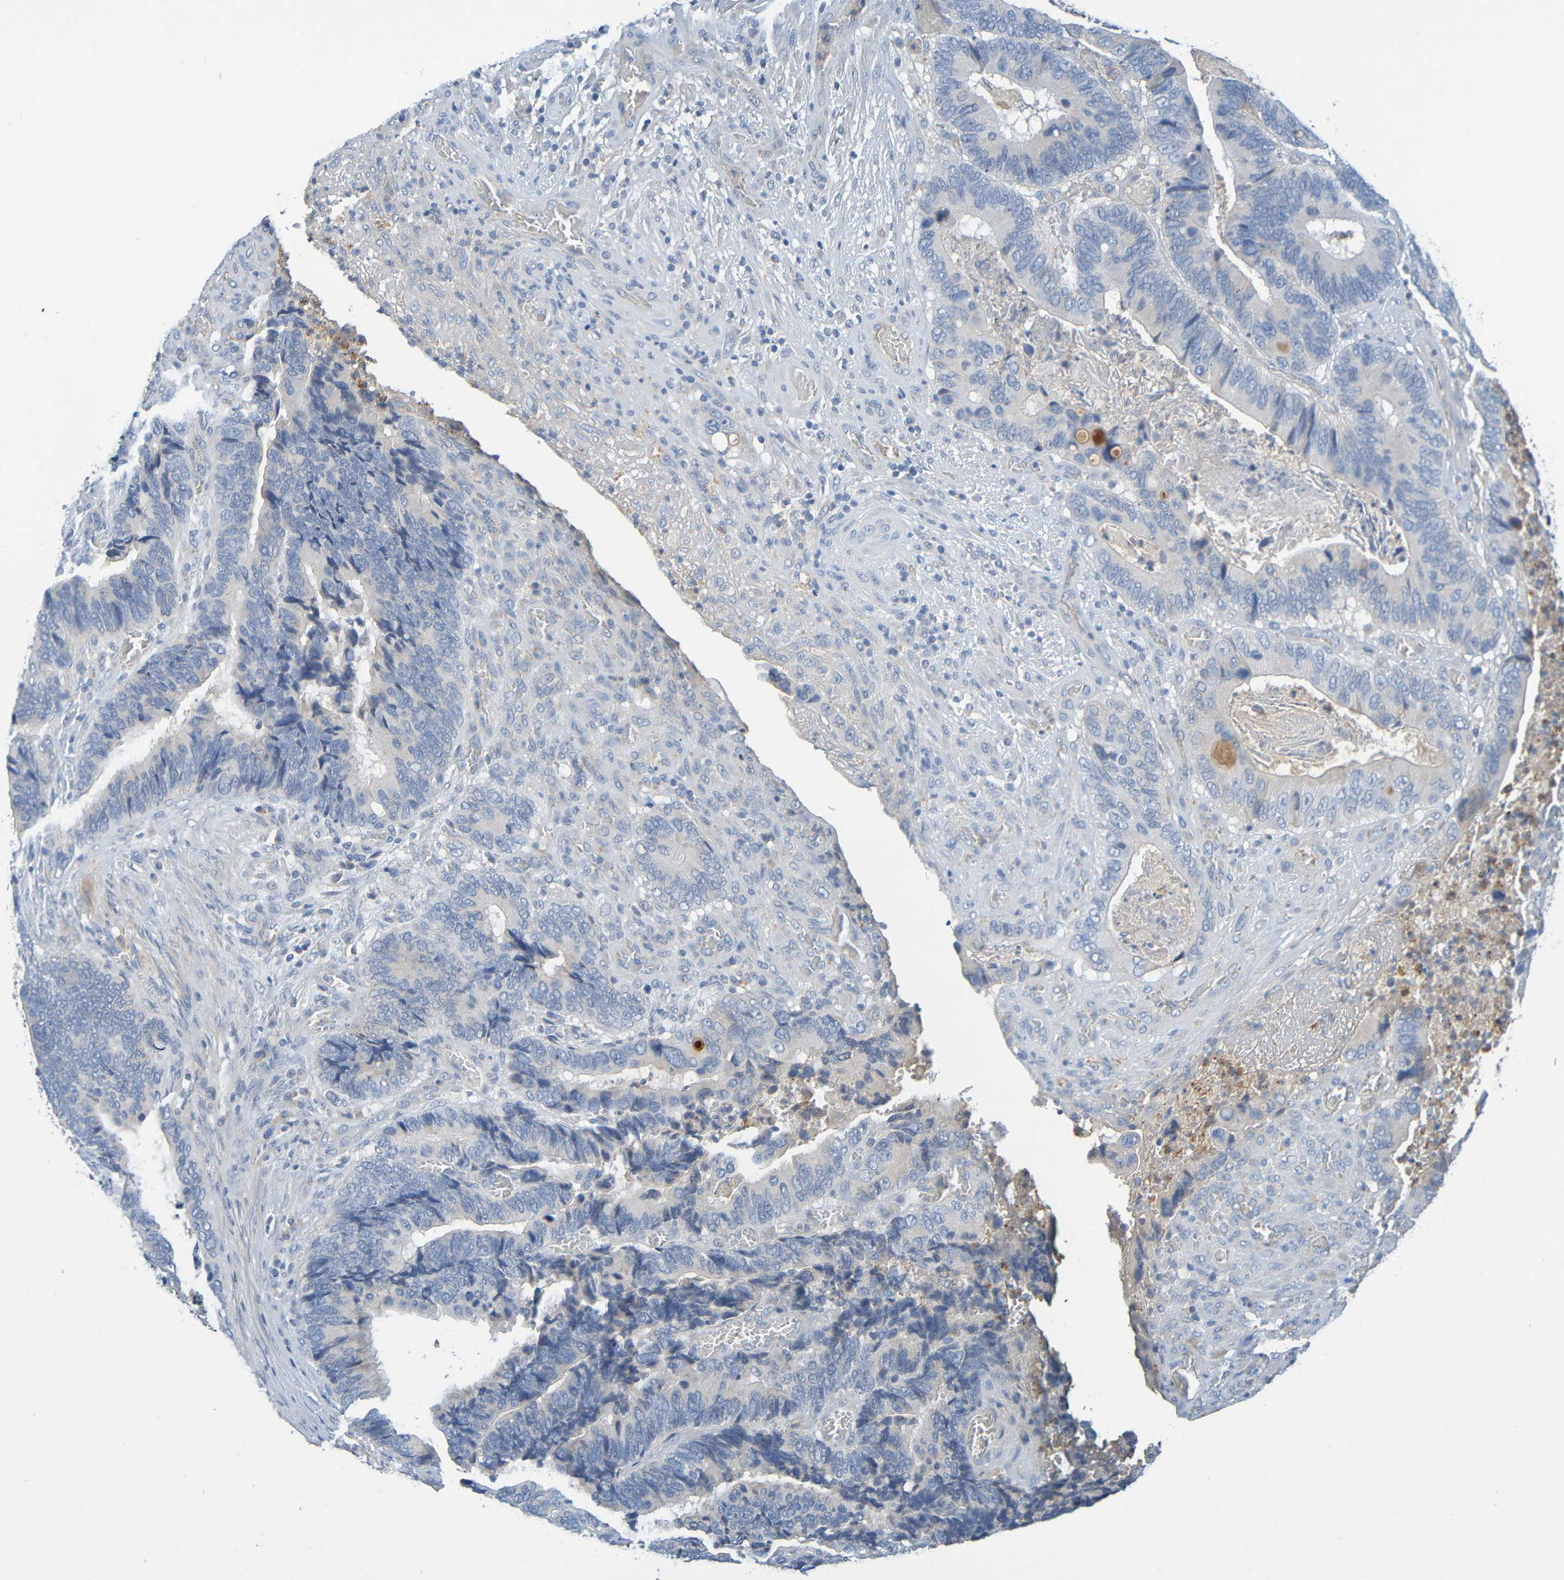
{"staining": {"intensity": "negative", "quantity": "none", "location": "none"}, "tissue": "colorectal cancer", "cell_type": "Tumor cells", "image_type": "cancer", "snomed": [{"axis": "morphology", "description": "Adenocarcinoma, NOS"}, {"axis": "topography", "description": "Colon"}], "caption": "Immunohistochemistry (IHC) of human colorectal adenocarcinoma reveals no expression in tumor cells.", "gene": "C1QA", "patient": {"sex": "male", "age": 72}}